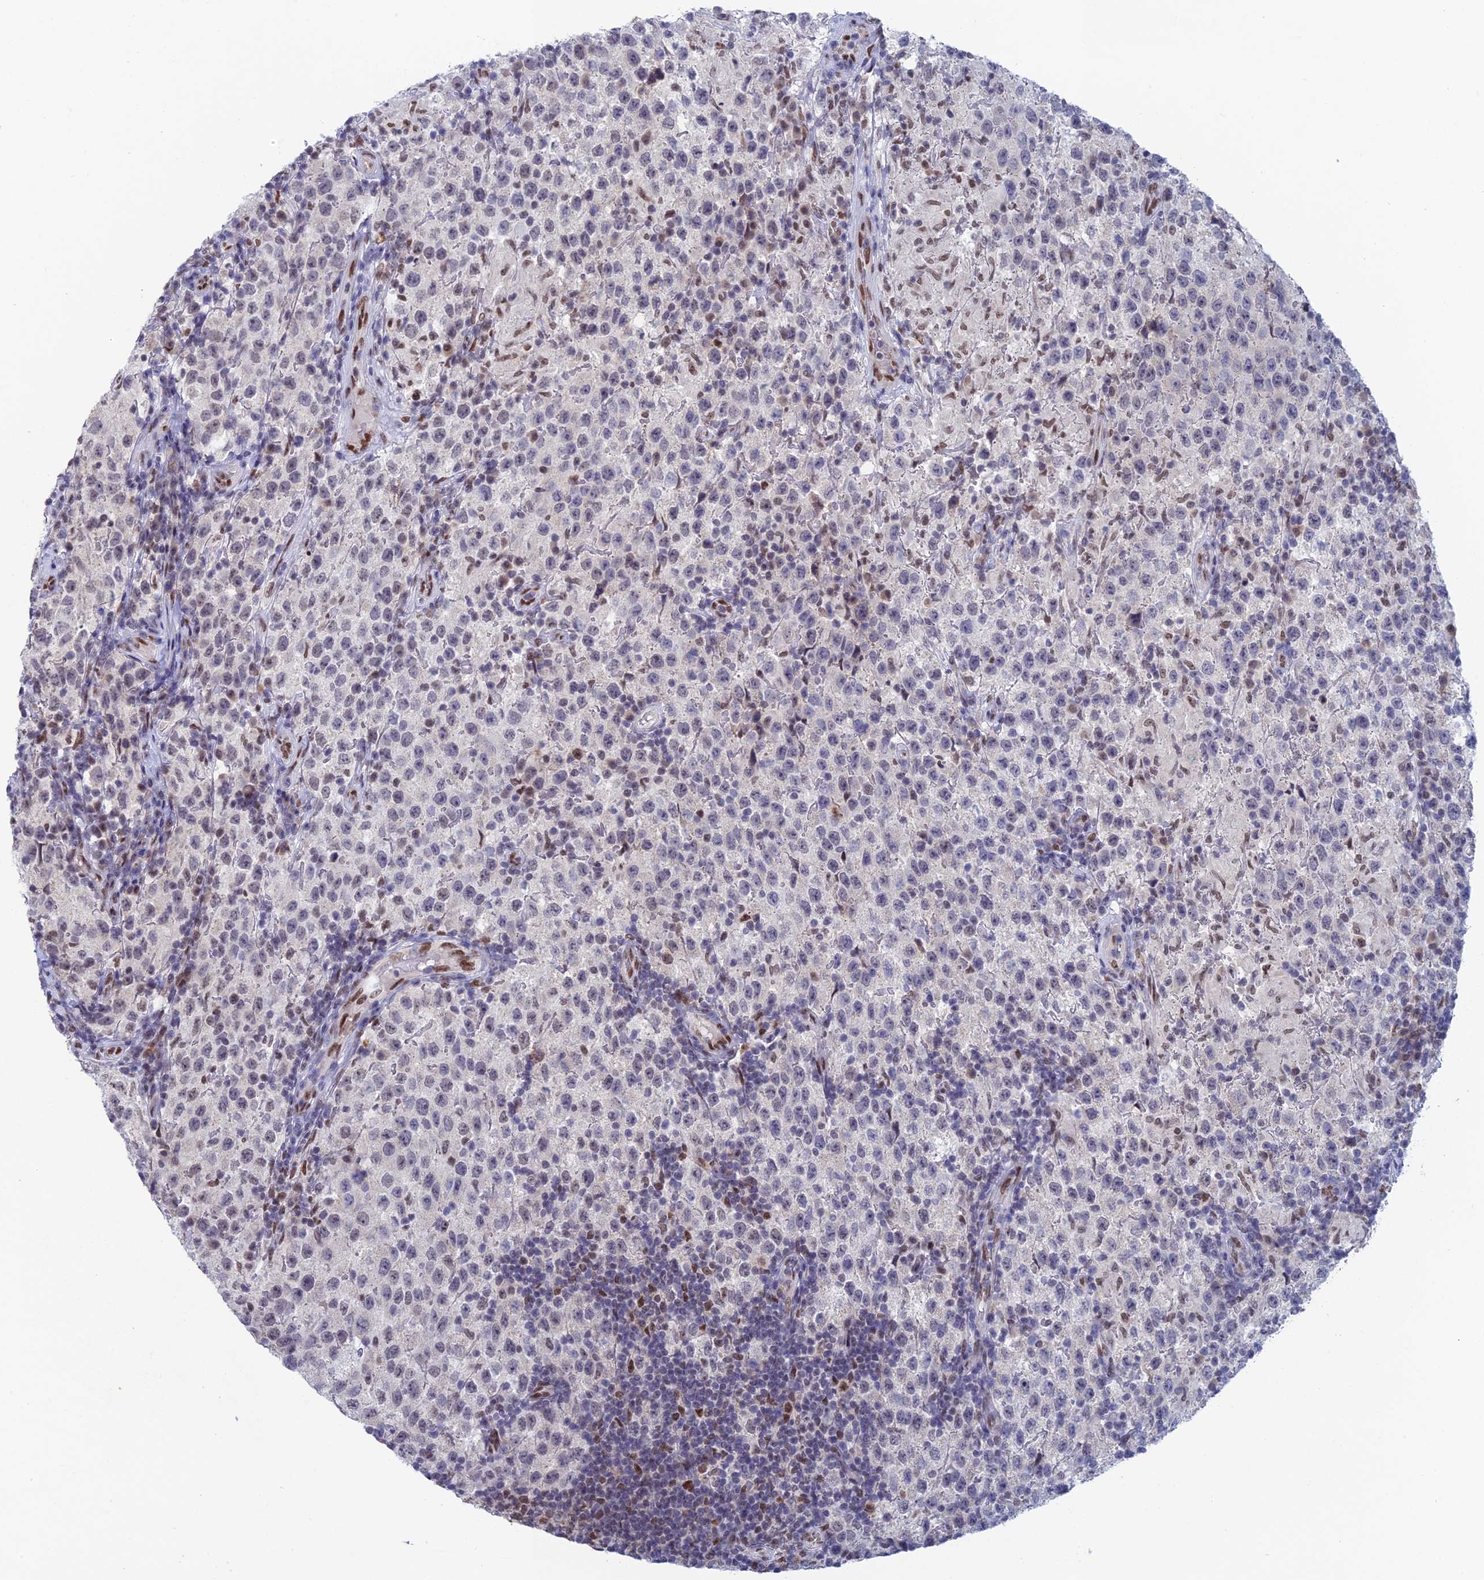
{"staining": {"intensity": "negative", "quantity": "none", "location": "none"}, "tissue": "testis cancer", "cell_type": "Tumor cells", "image_type": "cancer", "snomed": [{"axis": "morphology", "description": "Seminoma, NOS"}, {"axis": "morphology", "description": "Carcinoma, Embryonal, NOS"}, {"axis": "topography", "description": "Testis"}], "caption": "DAB immunohistochemical staining of human testis cancer reveals no significant positivity in tumor cells.", "gene": "NABP2", "patient": {"sex": "male", "age": 41}}